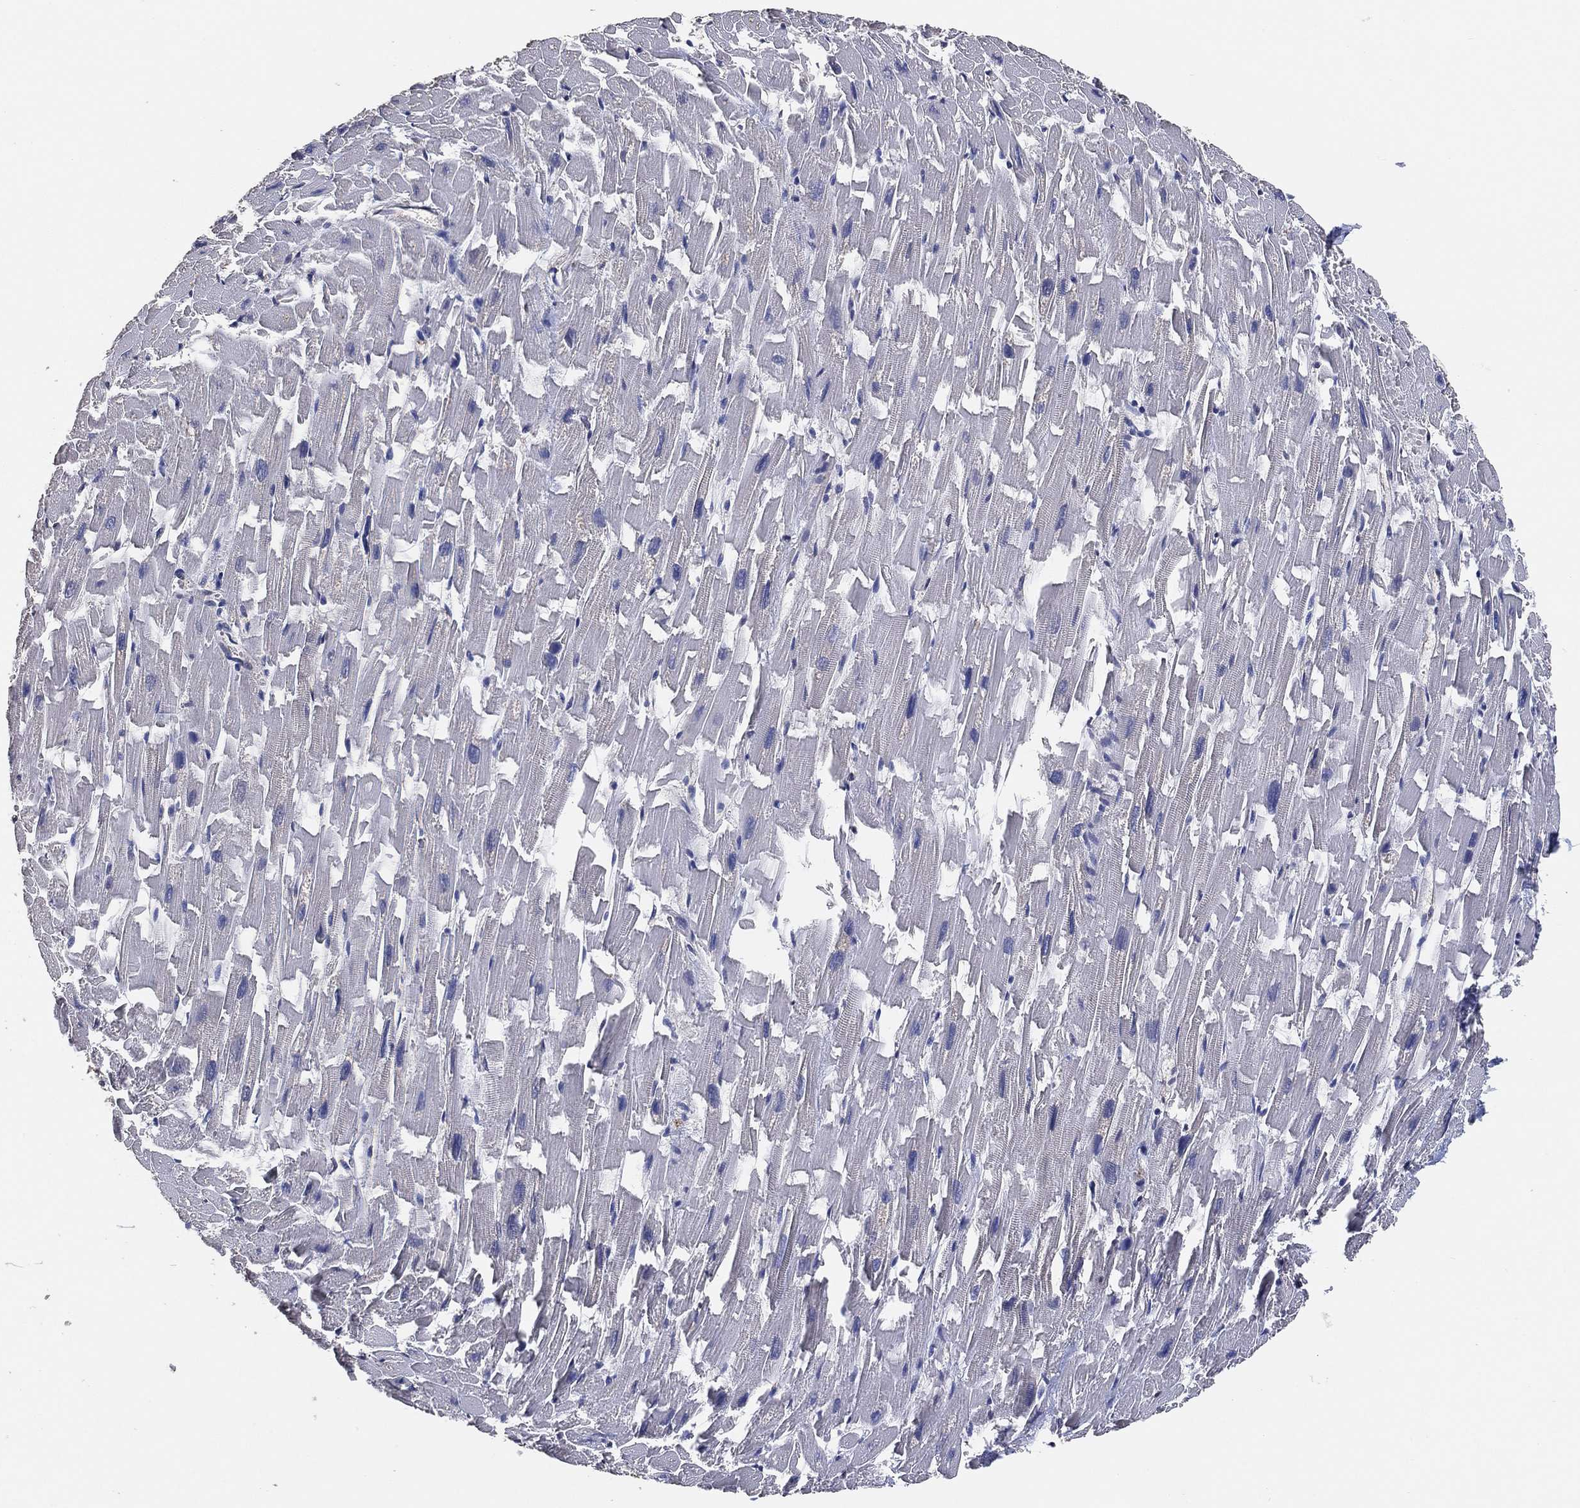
{"staining": {"intensity": "negative", "quantity": "none", "location": "none"}, "tissue": "heart muscle", "cell_type": "Cardiomyocytes", "image_type": "normal", "snomed": [{"axis": "morphology", "description": "Normal tissue, NOS"}, {"axis": "topography", "description": "Heart"}], "caption": "A photomicrograph of human heart muscle is negative for staining in cardiomyocytes. The staining was performed using DAB to visualize the protein expression in brown, while the nuclei were stained in blue with hematoxylin (Magnification: 20x).", "gene": "KLK5", "patient": {"sex": "female", "age": 64}}